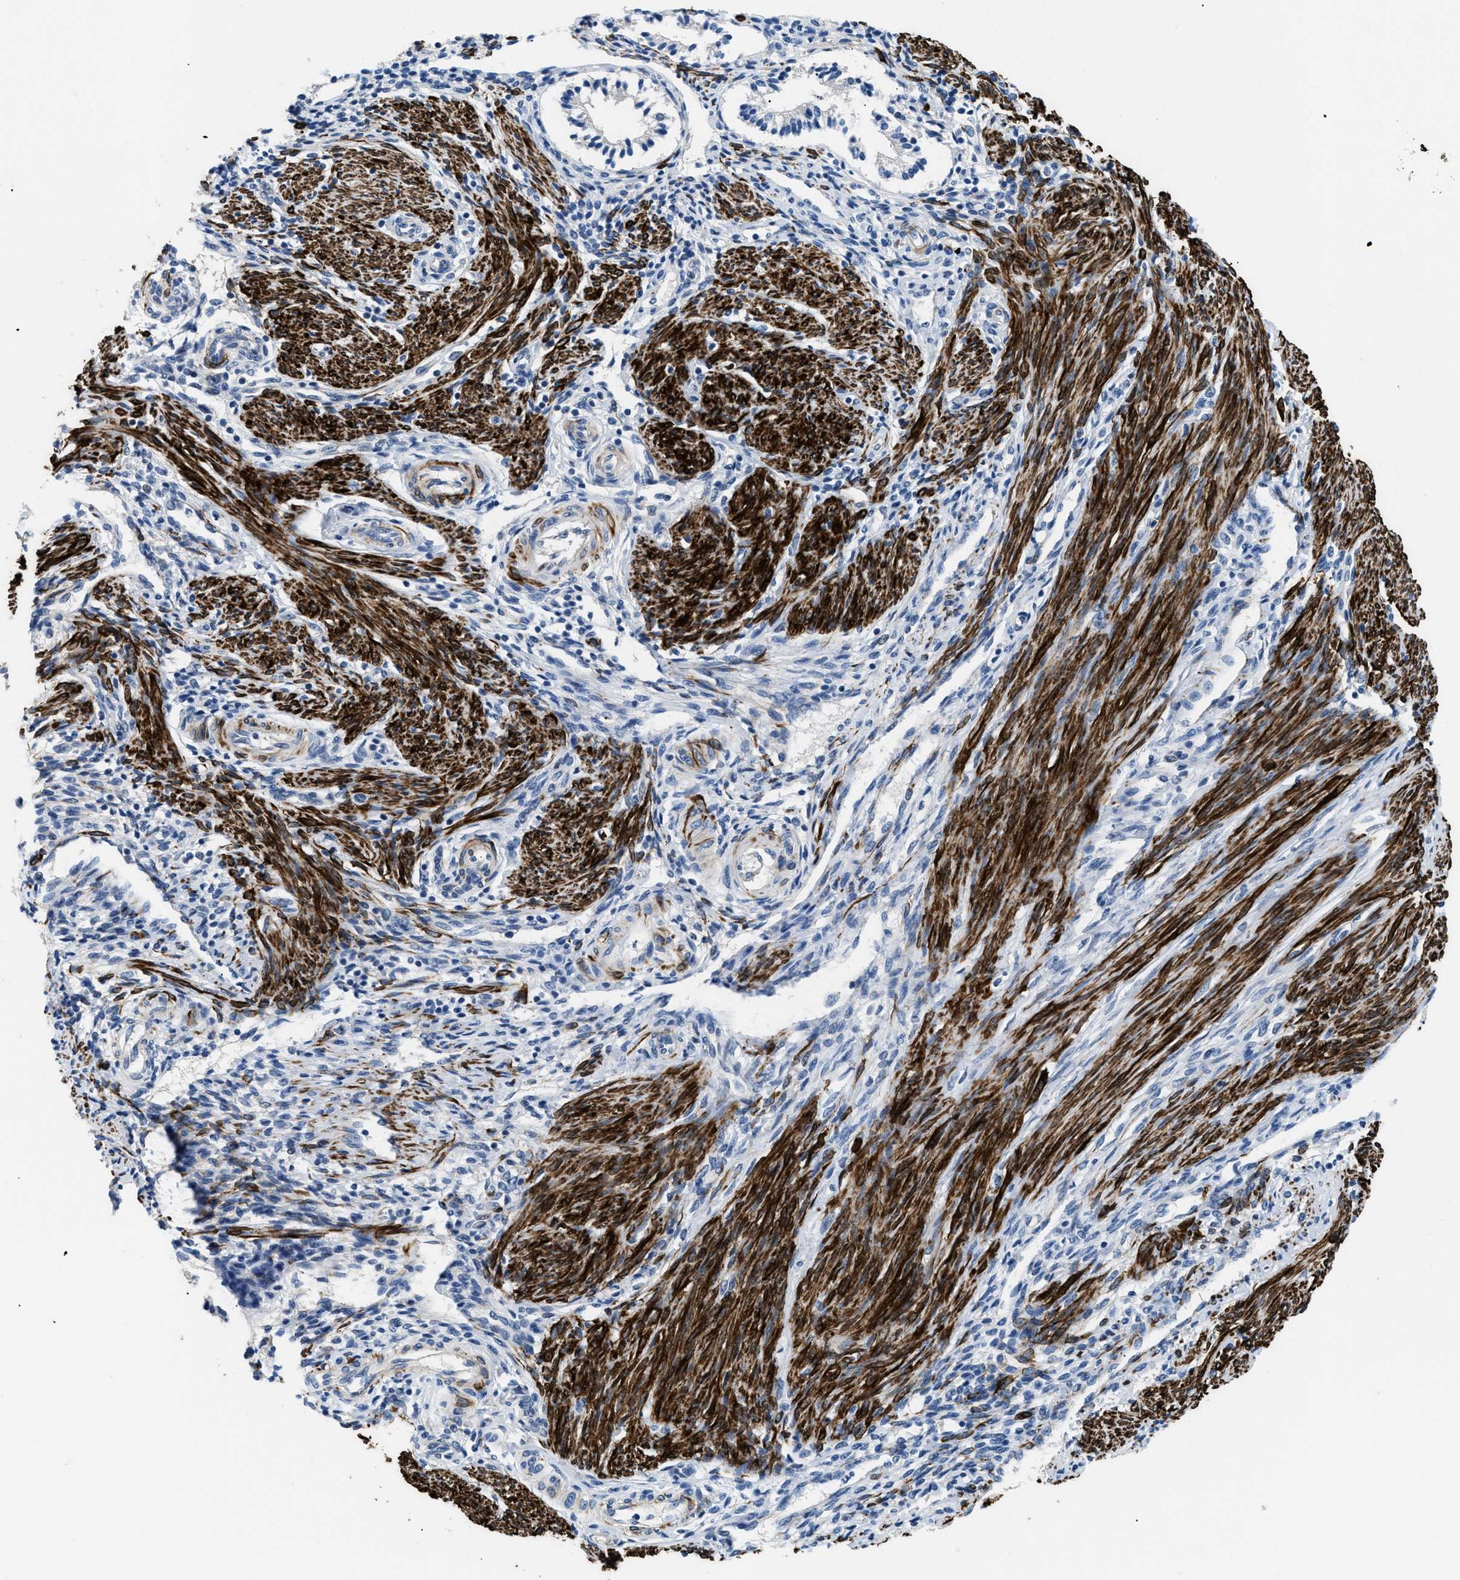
{"staining": {"intensity": "moderate", "quantity": "25%-75%", "location": "cytoplasmic/membranous"}, "tissue": "endometrium", "cell_type": "Cells in endometrial stroma", "image_type": "normal", "snomed": [{"axis": "morphology", "description": "Normal tissue, NOS"}, {"axis": "topography", "description": "Endometrium"}], "caption": "Moderate cytoplasmic/membranous protein staining is seen in about 25%-75% of cells in endometrial stroma in endometrium. The protein of interest is stained brown, and the nuclei are stained in blue (DAB (3,3'-diaminobenzidine) IHC with brightfield microscopy, high magnification).", "gene": "ICA1", "patient": {"sex": "female", "age": 42}}